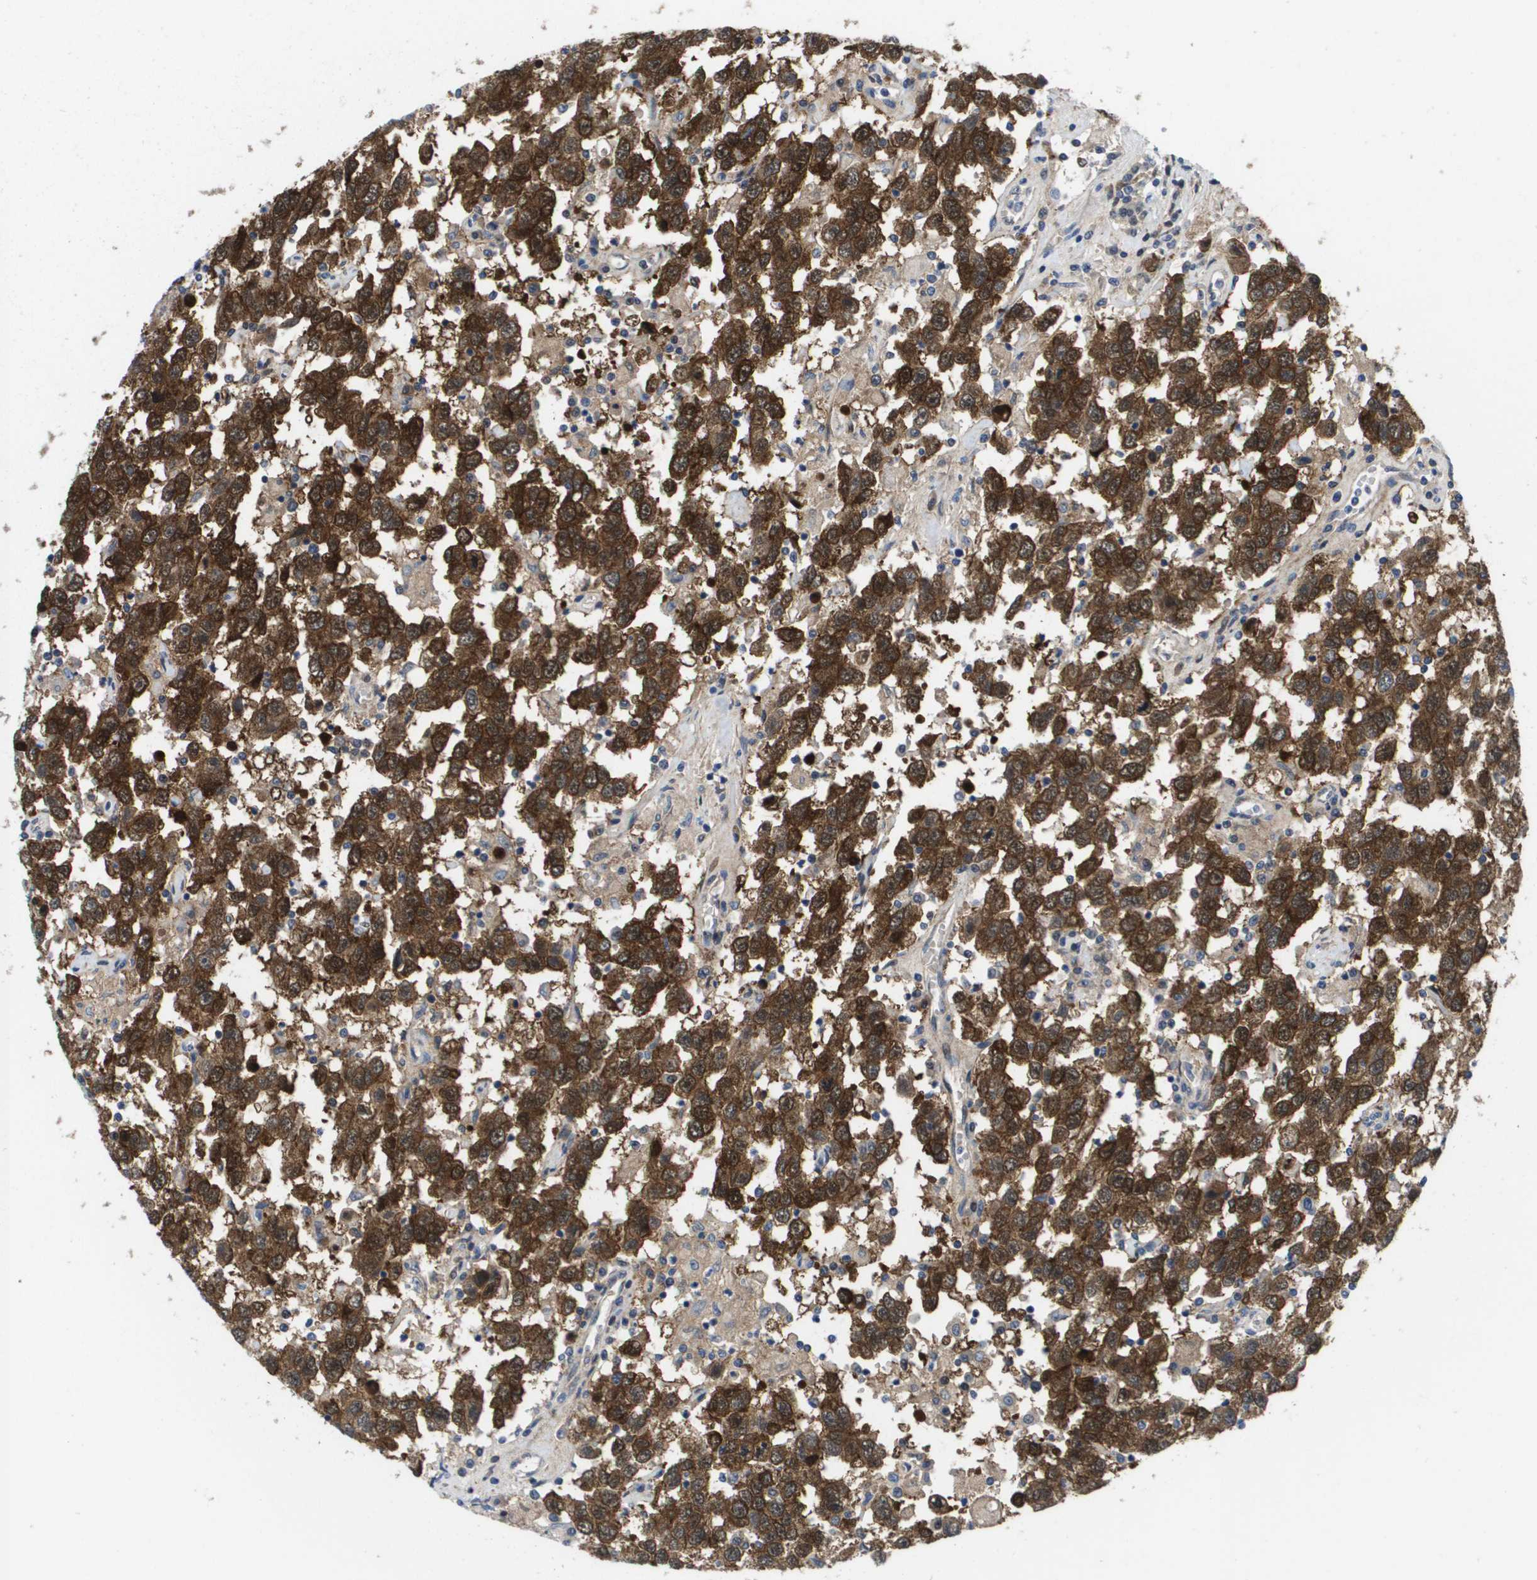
{"staining": {"intensity": "strong", "quantity": ">75%", "location": "cytoplasmic/membranous"}, "tissue": "testis cancer", "cell_type": "Tumor cells", "image_type": "cancer", "snomed": [{"axis": "morphology", "description": "Seminoma, NOS"}, {"axis": "topography", "description": "Testis"}], "caption": "Human testis seminoma stained with a protein marker reveals strong staining in tumor cells.", "gene": "FKBP4", "patient": {"sex": "male", "age": 41}}